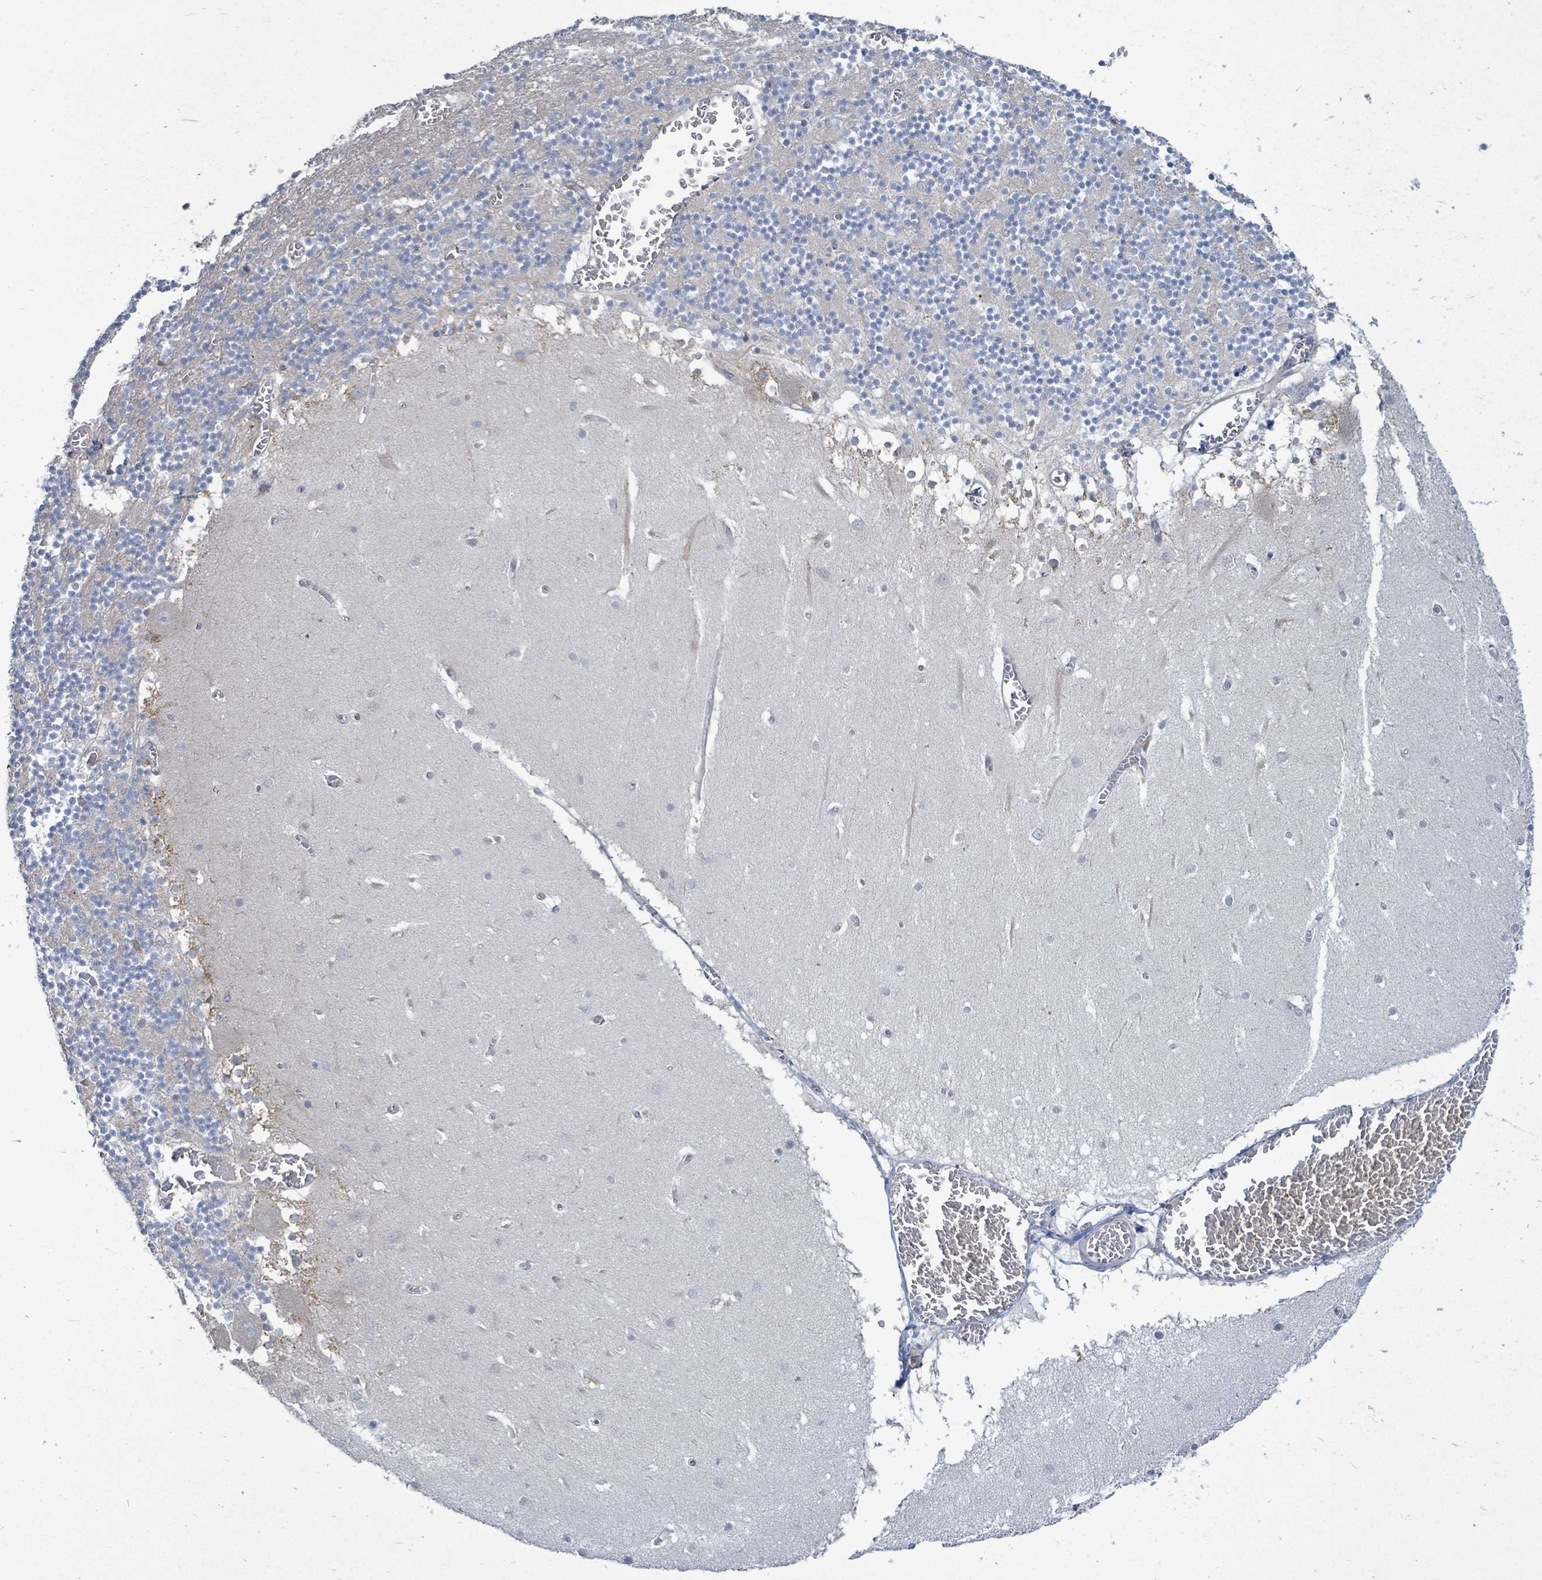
{"staining": {"intensity": "negative", "quantity": "none", "location": "none"}, "tissue": "cerebellum", "cell_type": "Cells in granular layer", "image_type": "normal", "snomed": [{"axis": "morphology", "description": "Normal tissue, NOS"}, {"axis": "topography", "description": "Cerebellum"}], "caption": "The immunohistochemistry histopathology image has no significant positivity in cells in granular layer of cerebellum. (DAB immunohistochemistry, high magnification).", "gene": "SIRPB1", "patient": {"sex": "female", "age": 28}}